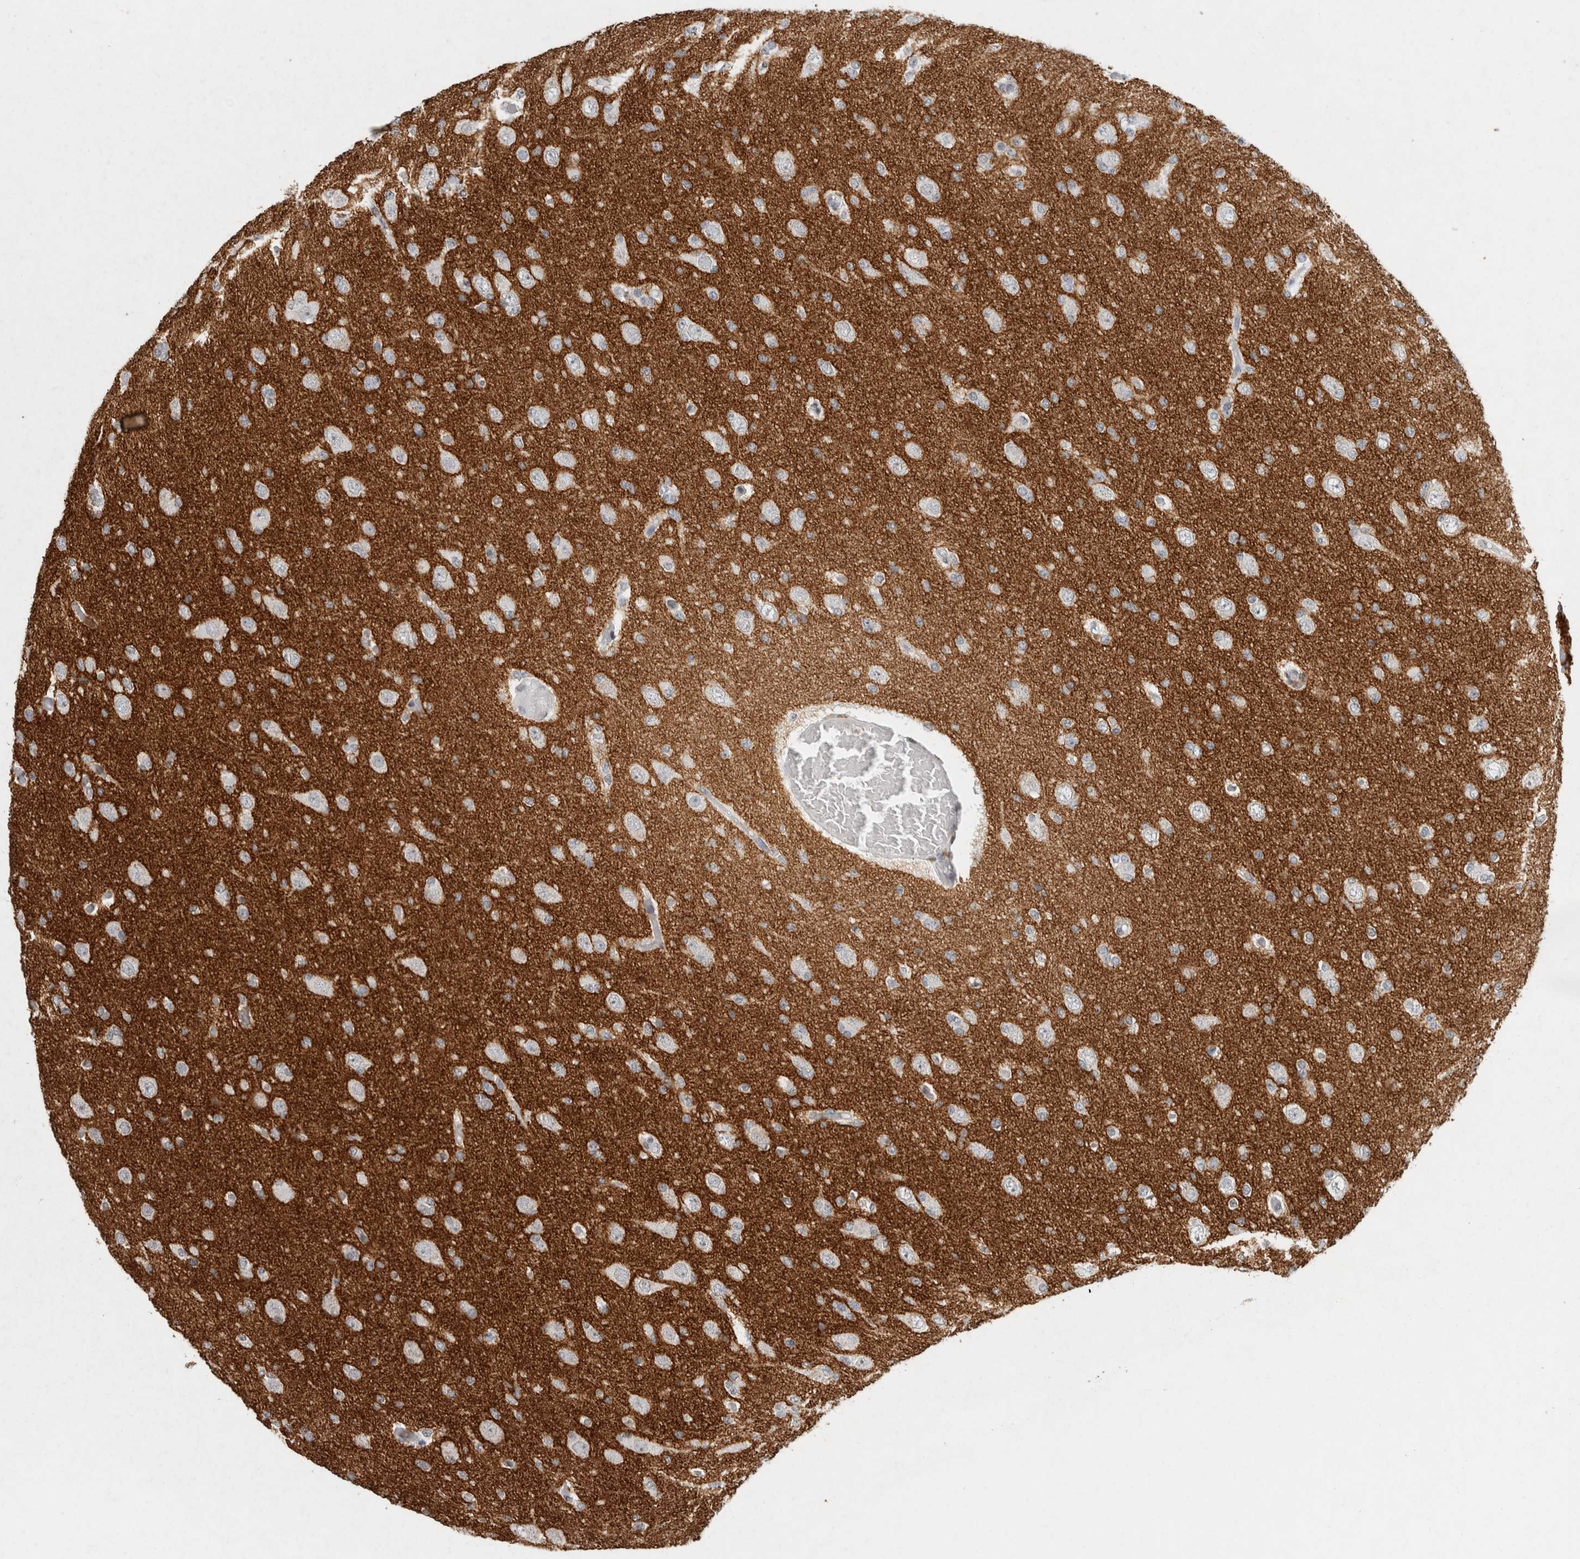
{"staining": {"intensity": "negative", "quantity": "none", "location": "none"}, "tissue": "glioma", "cell_type": "Tumor cells", "image_type": "cancer", "snomed": [{"axis": "morphology", "description": "Glioma, malignant, Low grade"}, {"axis": "topography", "description": "Brain"}], "caption": "The immunohistochemistry photomicrograph has no significant staining in tumor cells of malignant low-grade glioma tissue.", "gene": "CNTN1", "patient": {"sex": "female", "age": 22}}